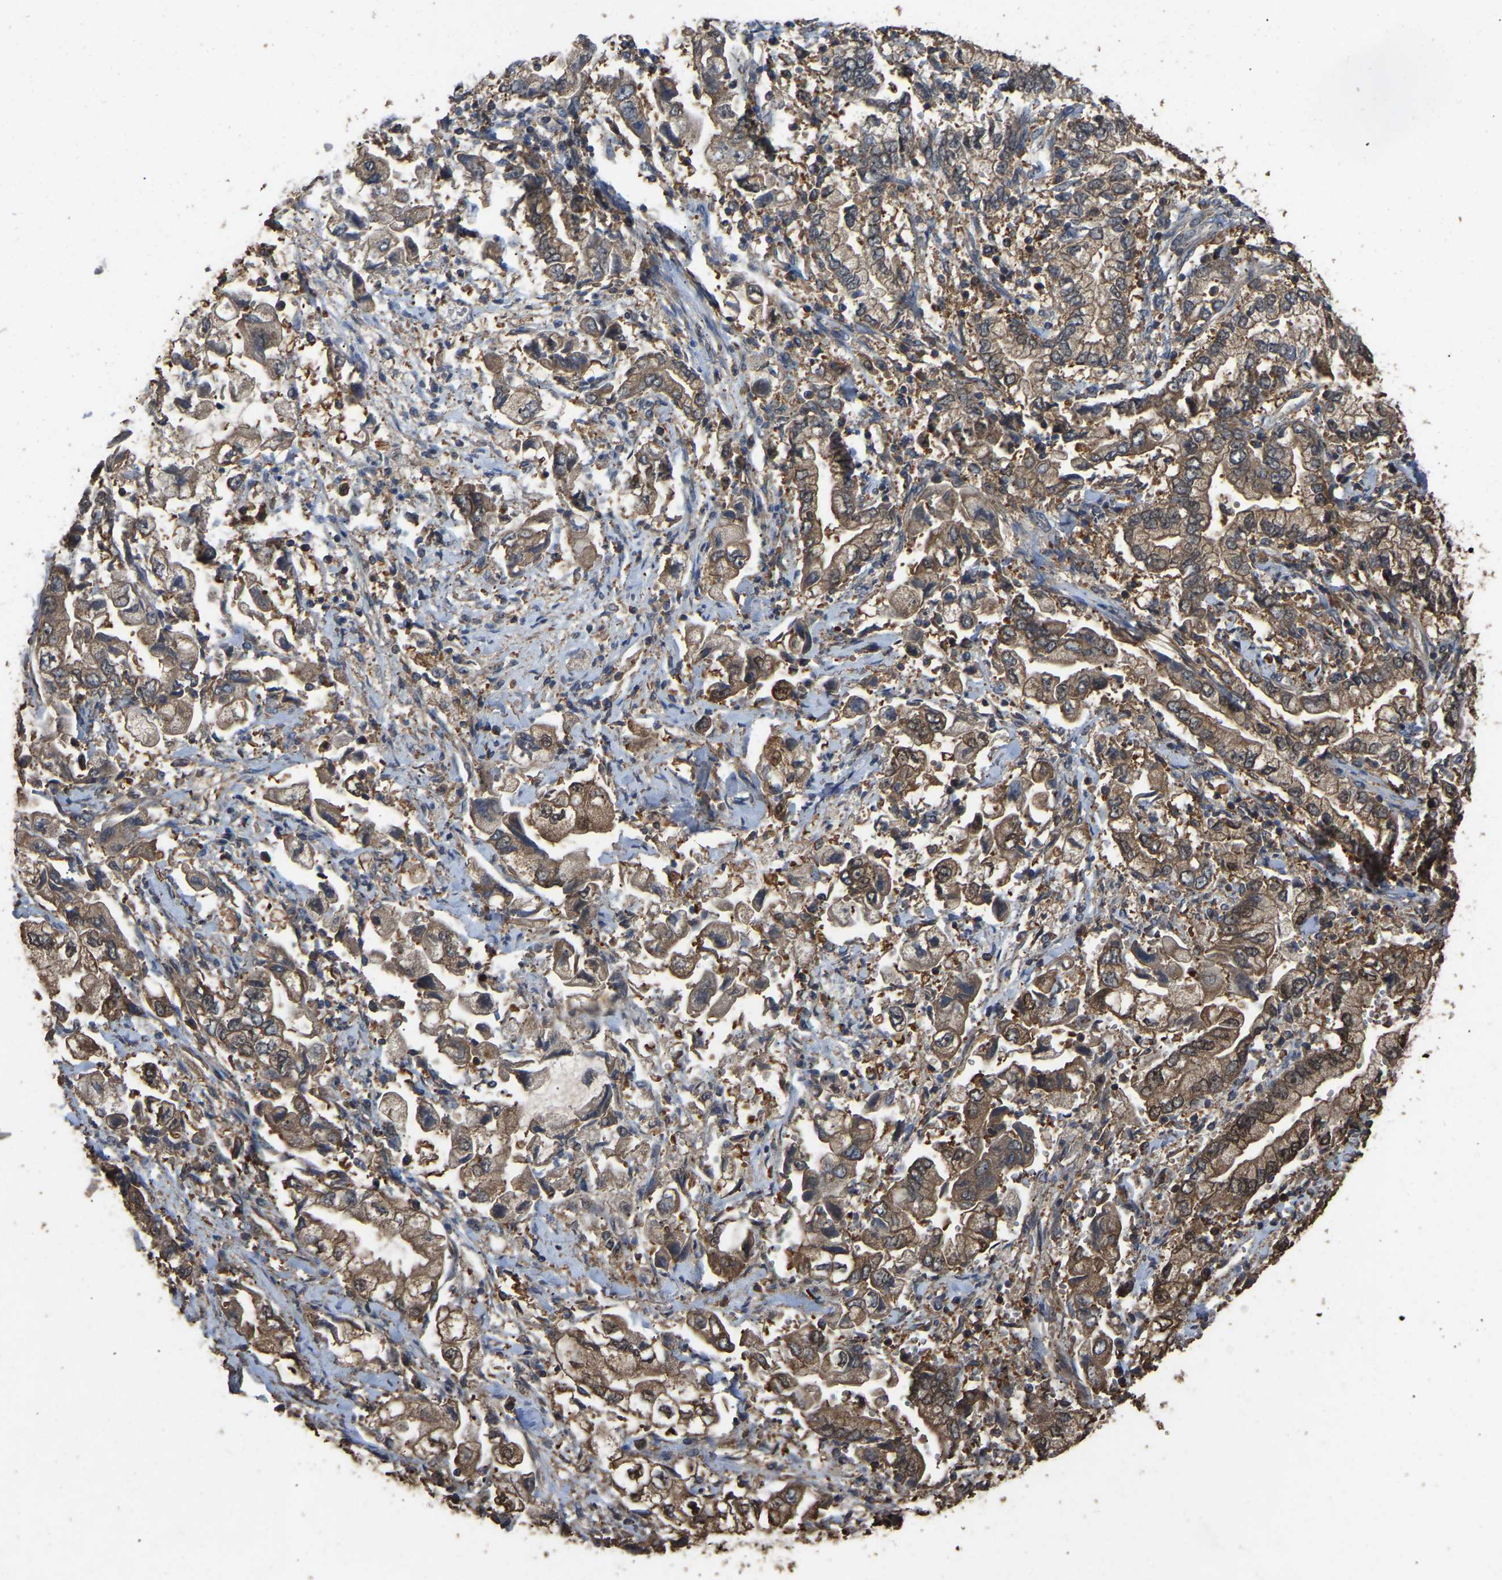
{"staining": {"intensity": "moderate", "quantity": ">75%", "location": "cytoplasmic/membranous"}, "tissue": "stomach cancer", "cell_type": "Tumor cells", "image_type": "cancer", "snomed": [{"axis": "morphology", "description": "Normal tissue, NOS"}, {"axis": "morphology", "description": "Adenocarcinoma, NOS"}, {"axis": "topography", "description": "Stomach"}], "caption": "A brown stain shows moderate cytoplasmic/membranous staining of a protein in adenocarcinoma (stomach) tumor cells.", "gene": "FHIT", "patient": {"sex": "male", "age": 62}}